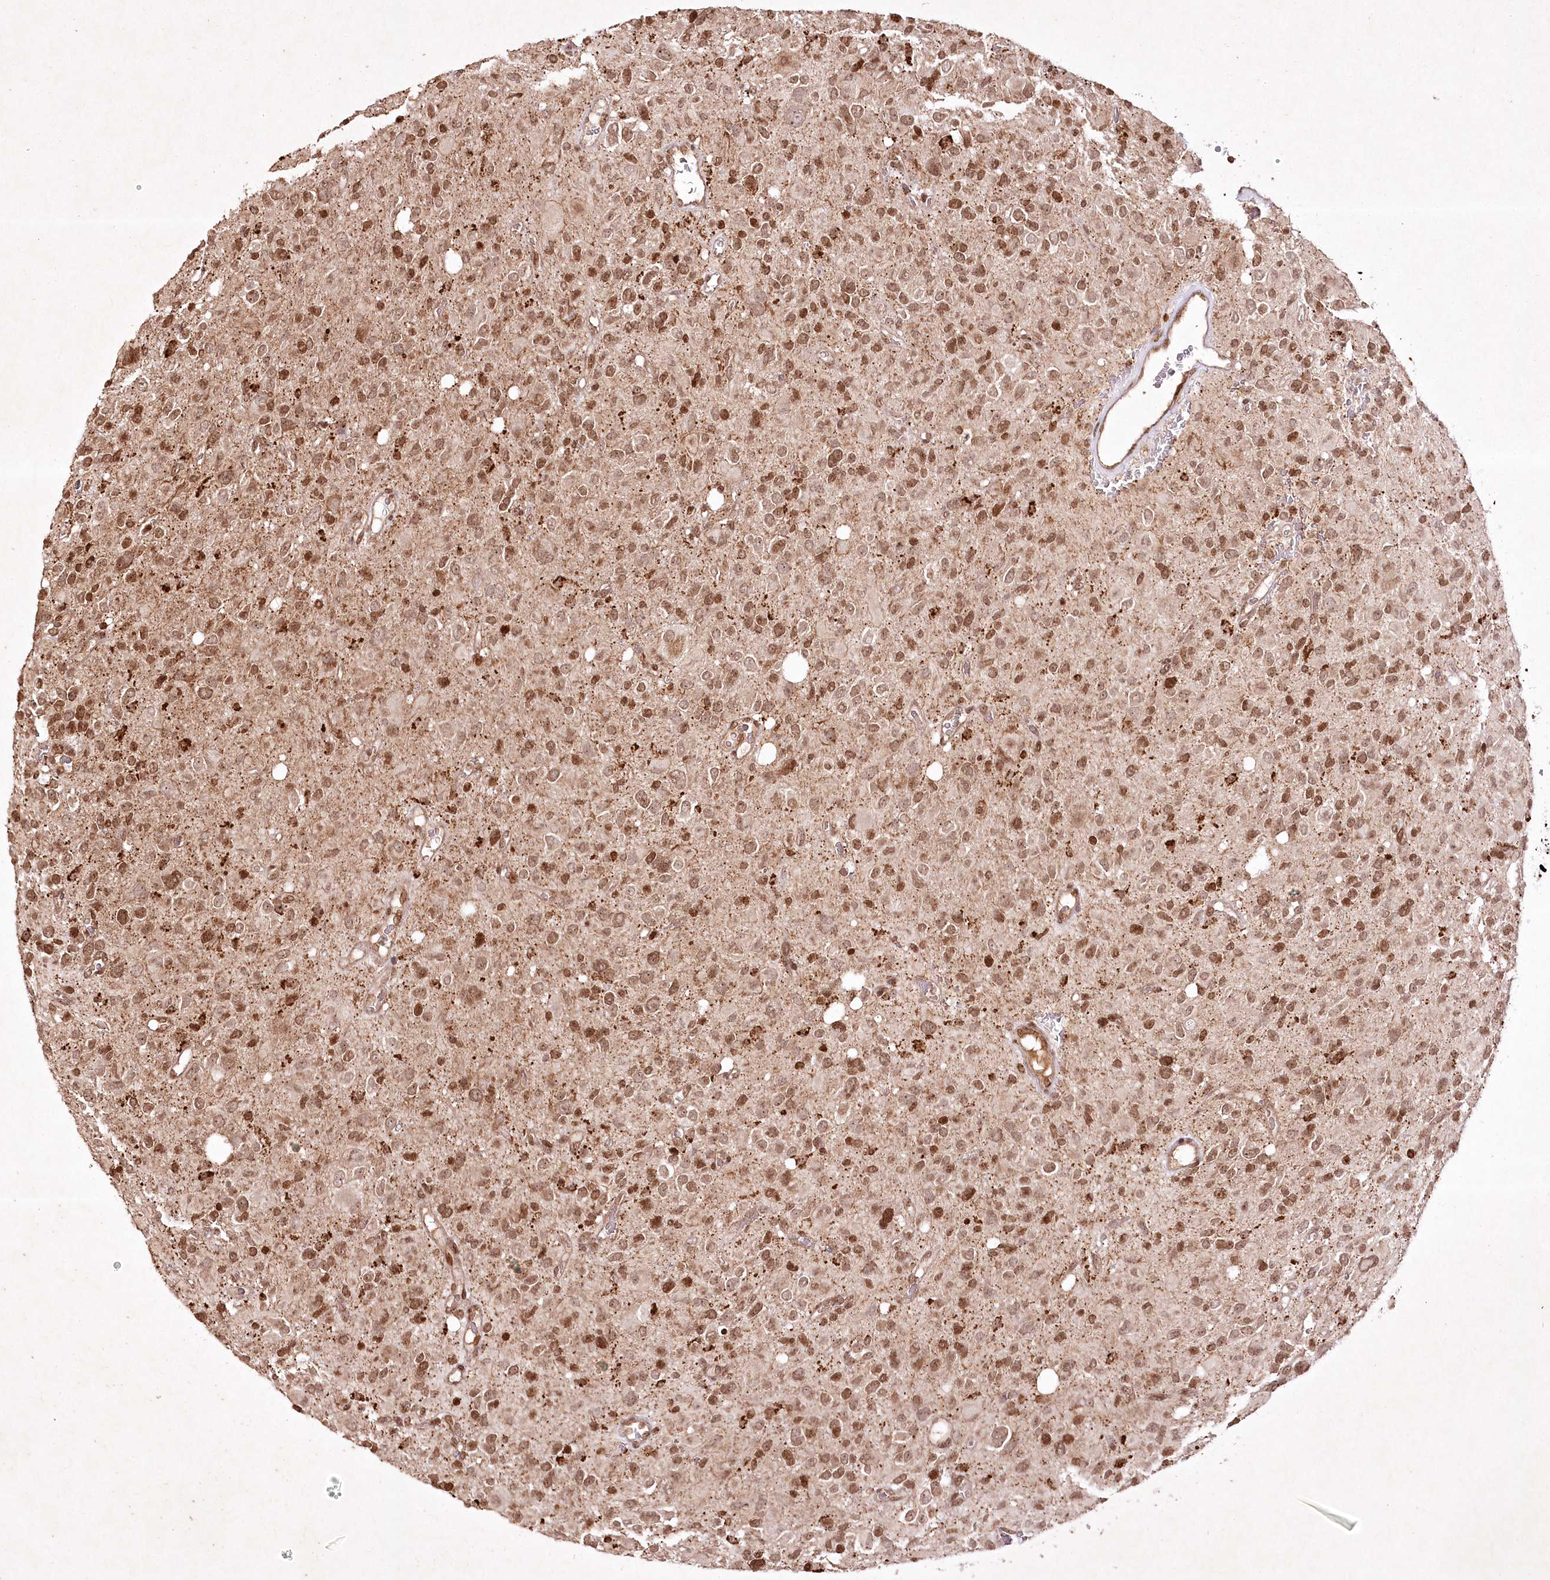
{"staining": {"intensity": "moderate", "quantity": ">75%", "location": "nuclear"}, "tissue": "glioma", "cell_type": "Tumor cells", "image_type": "cancer", "snomed": [{"axis": "morphology", "description": "Glioma, malignant, High grade"}, {"axis": "topography", "description": "Brain"}], "caption": "About >75% of tumor cells in malignant glioma (high-grade) show moderate nuclear protein expression as visualized by brown immunohistochemical staining.", "gene": "CARM1", "patient": {"sex": "male", "age": 48}}